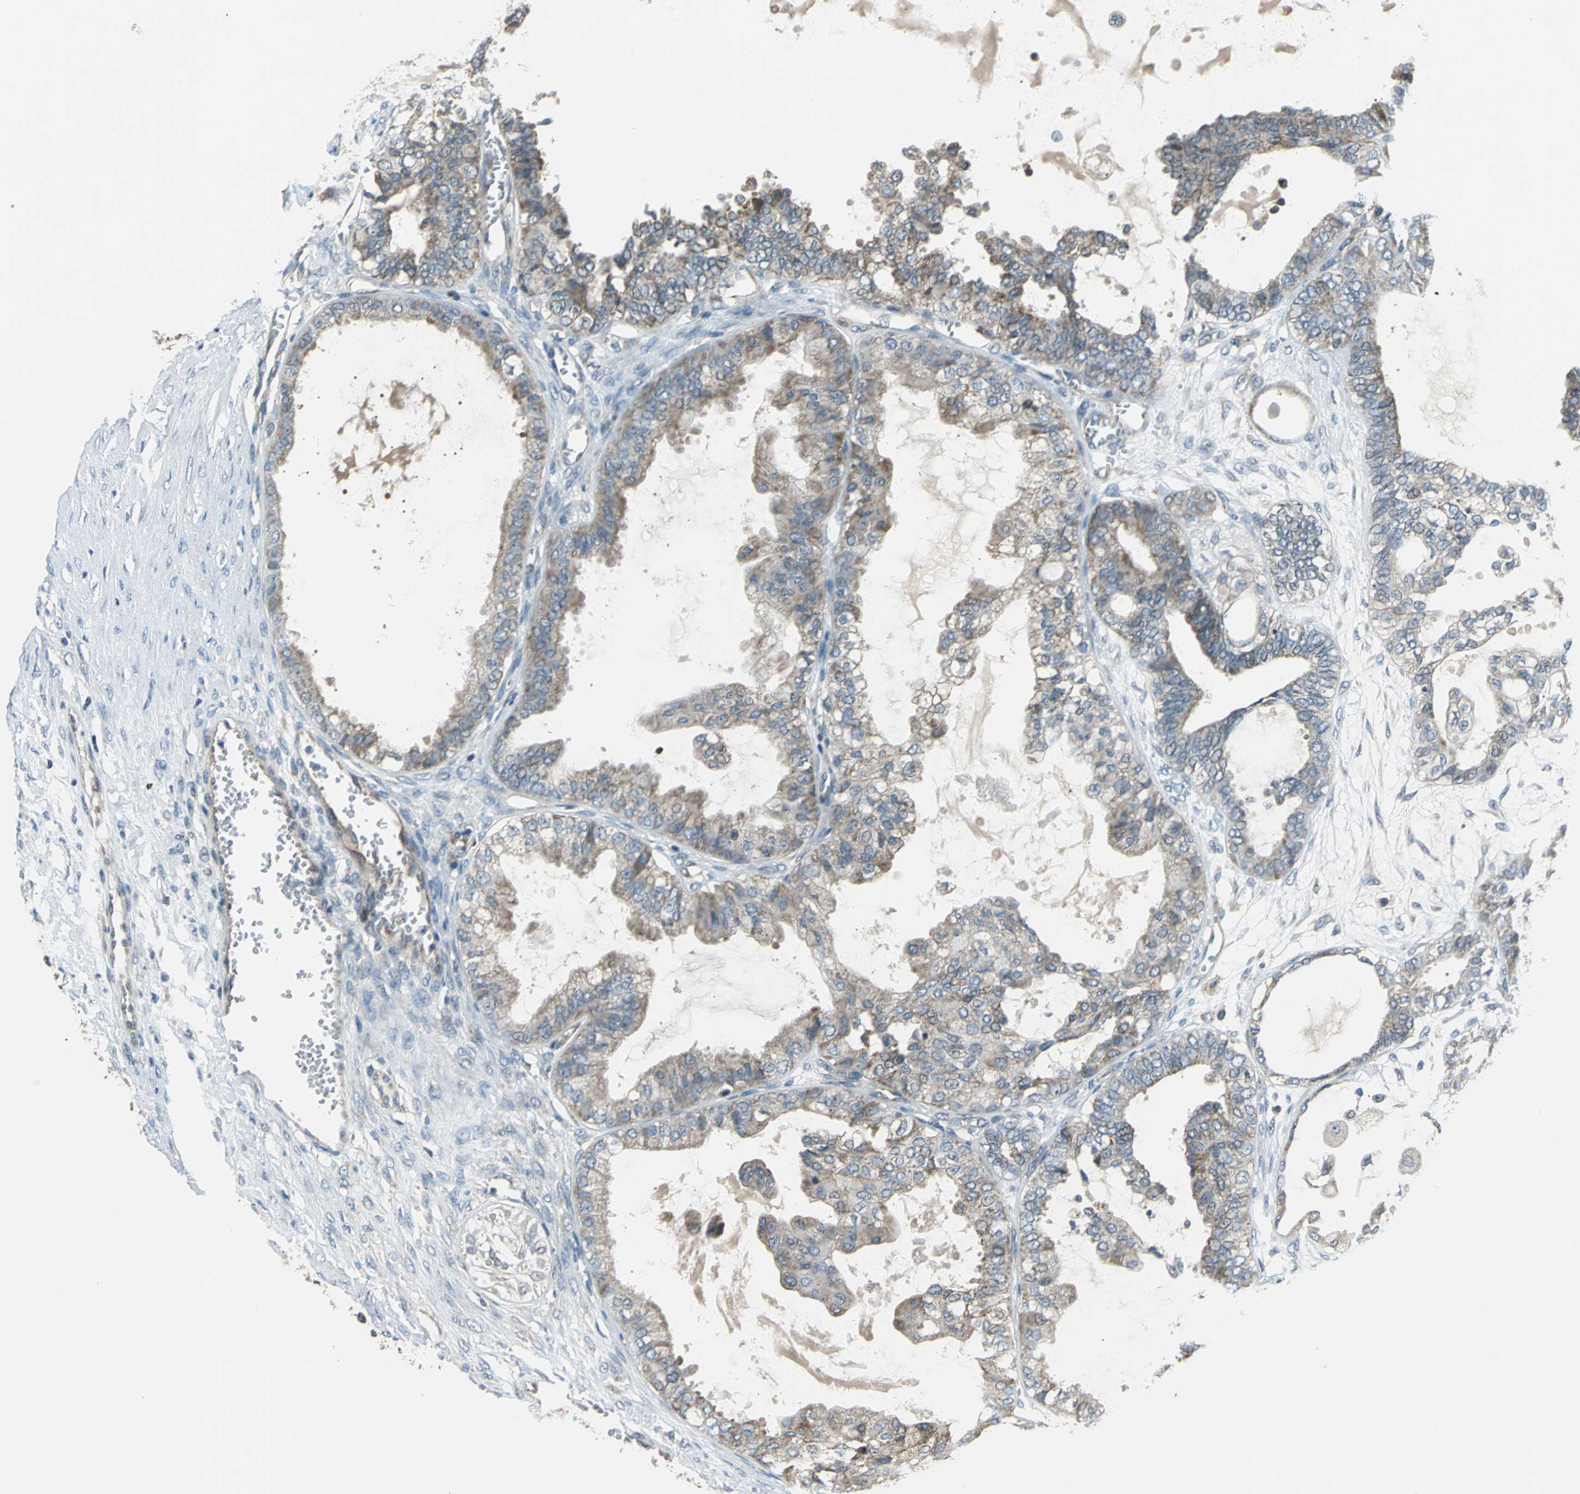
{"staining": {"intensity": "moderate", "quantity": ">75%", "location": "cytoplasmic/membranous"}, "tissue": "ovarian cancer", "cell_type": "Tumor cells", "image_type": "cancer", "snomed": [{"axis": "morphology", "description": "Carcinoma, NOS"}, {"axis": "morphology", "description": "Carcinoma, endometroid"}, {"axis": "topography", "description": "Ovary"}], "caption": "Protein expression analysis of human carcinoma (ovarian) reveals moderate cytoplasmic/membranous positivity in about >75% of tumor cells. (IHC, brightfield microscopy, high magnification).", "gene": "TRAK1", "patient": {"sex": "female", "age": 50}}